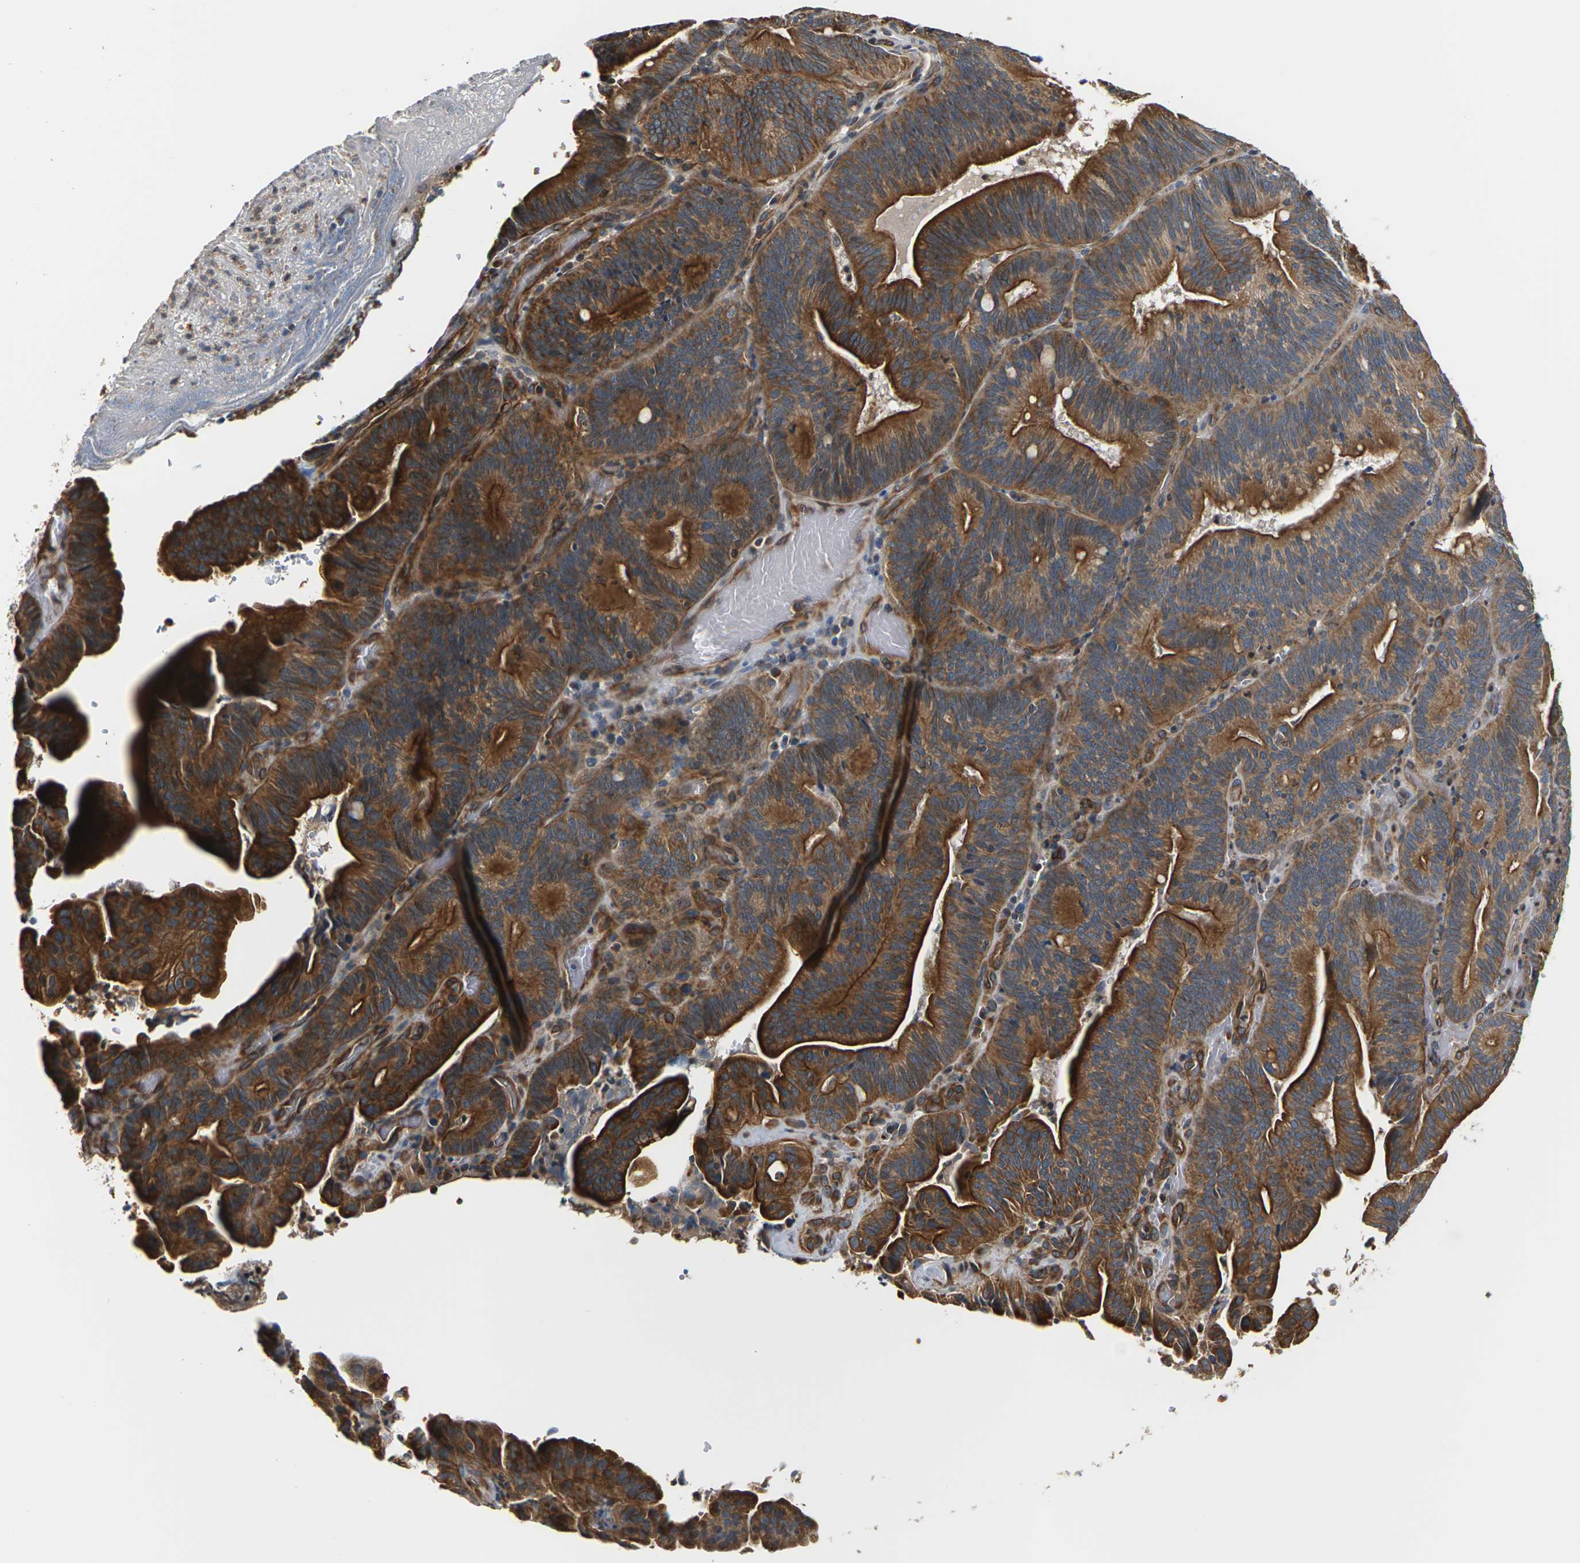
{"staining": {"intensity": "strong", "quantity": ">75%", "location": "cytoplasmic/membranous"}, "tissue": "pancreatic cancer", "cell_type": "Tumor cells", "image_type": "cancer", "snomed": [{"axis": "morphology", "description": "Adenocarcinoma, NOS"}, {"axis": "topography", "description": "Pancreas"}], "caption": "Strong cytoplasmic/membranous staining for a protein is identified in about >75% of tumor cells of adenocarcinoma (pancreatic) using immunohistochemistry.", "gene": "PCDHB4", "patient": {"sex": "male", "age": 82}}